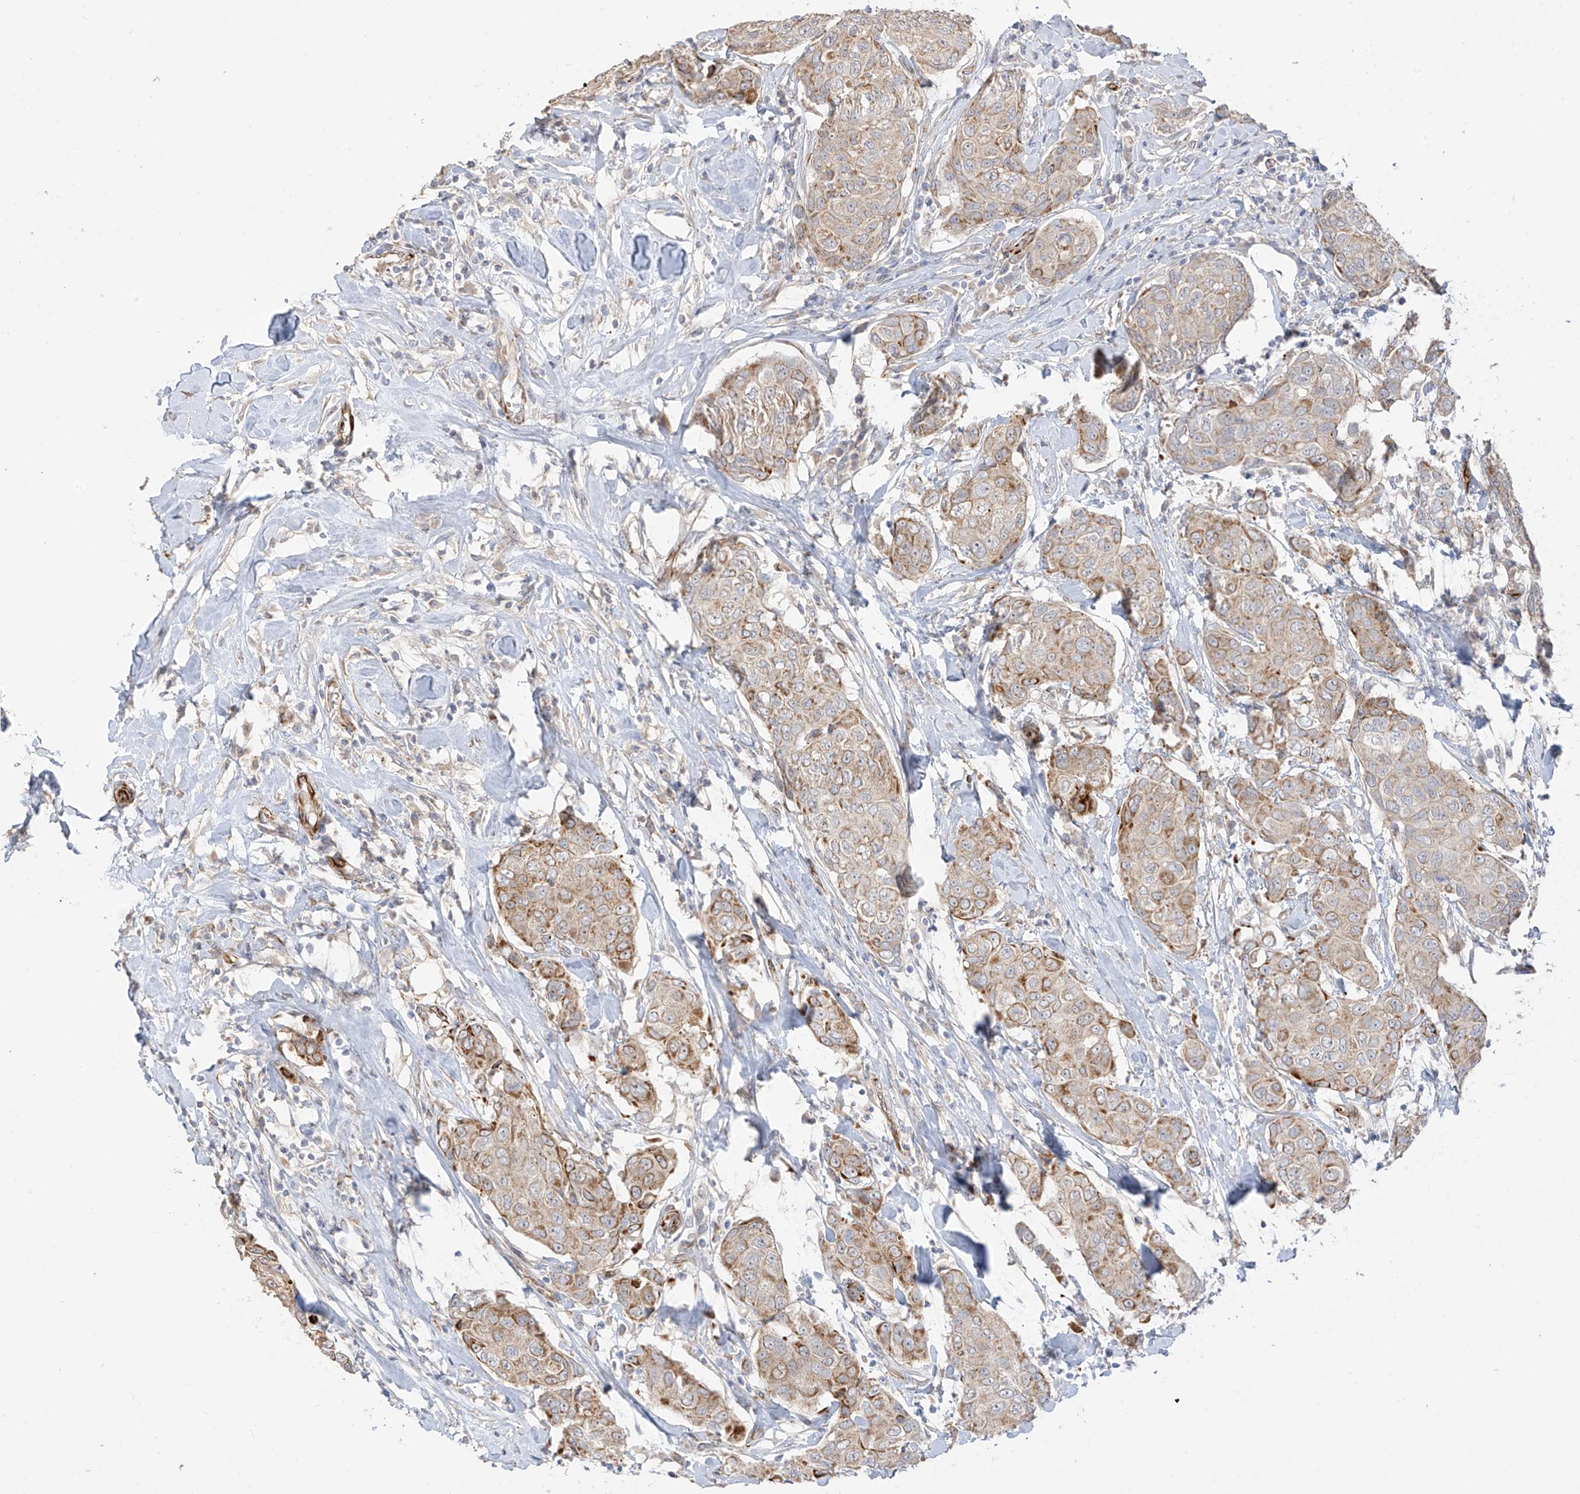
{"staining": {"intensity": "moderate", "quantity": "25%-75%", "location": "cytoplasmic/membranous"}, "tissue": "breast cancer", "cell_type": "Tumor cells", "image_type": "cancer", "snomed": [{"axis": "morphology", "description": "Duct carcinoma"}, {"axis": "topography", "description": "Breast"}], "caption": "A micrograph showing moderate cytoplasmic/membranous expression in approximately 25%-75% of tumor cells in infiltrating ductal carcinoma (breast), as visualized by brown immunohistochemical staining.", "gene": "DCDC2", "patient": {"sex": "female", "age": 80}}